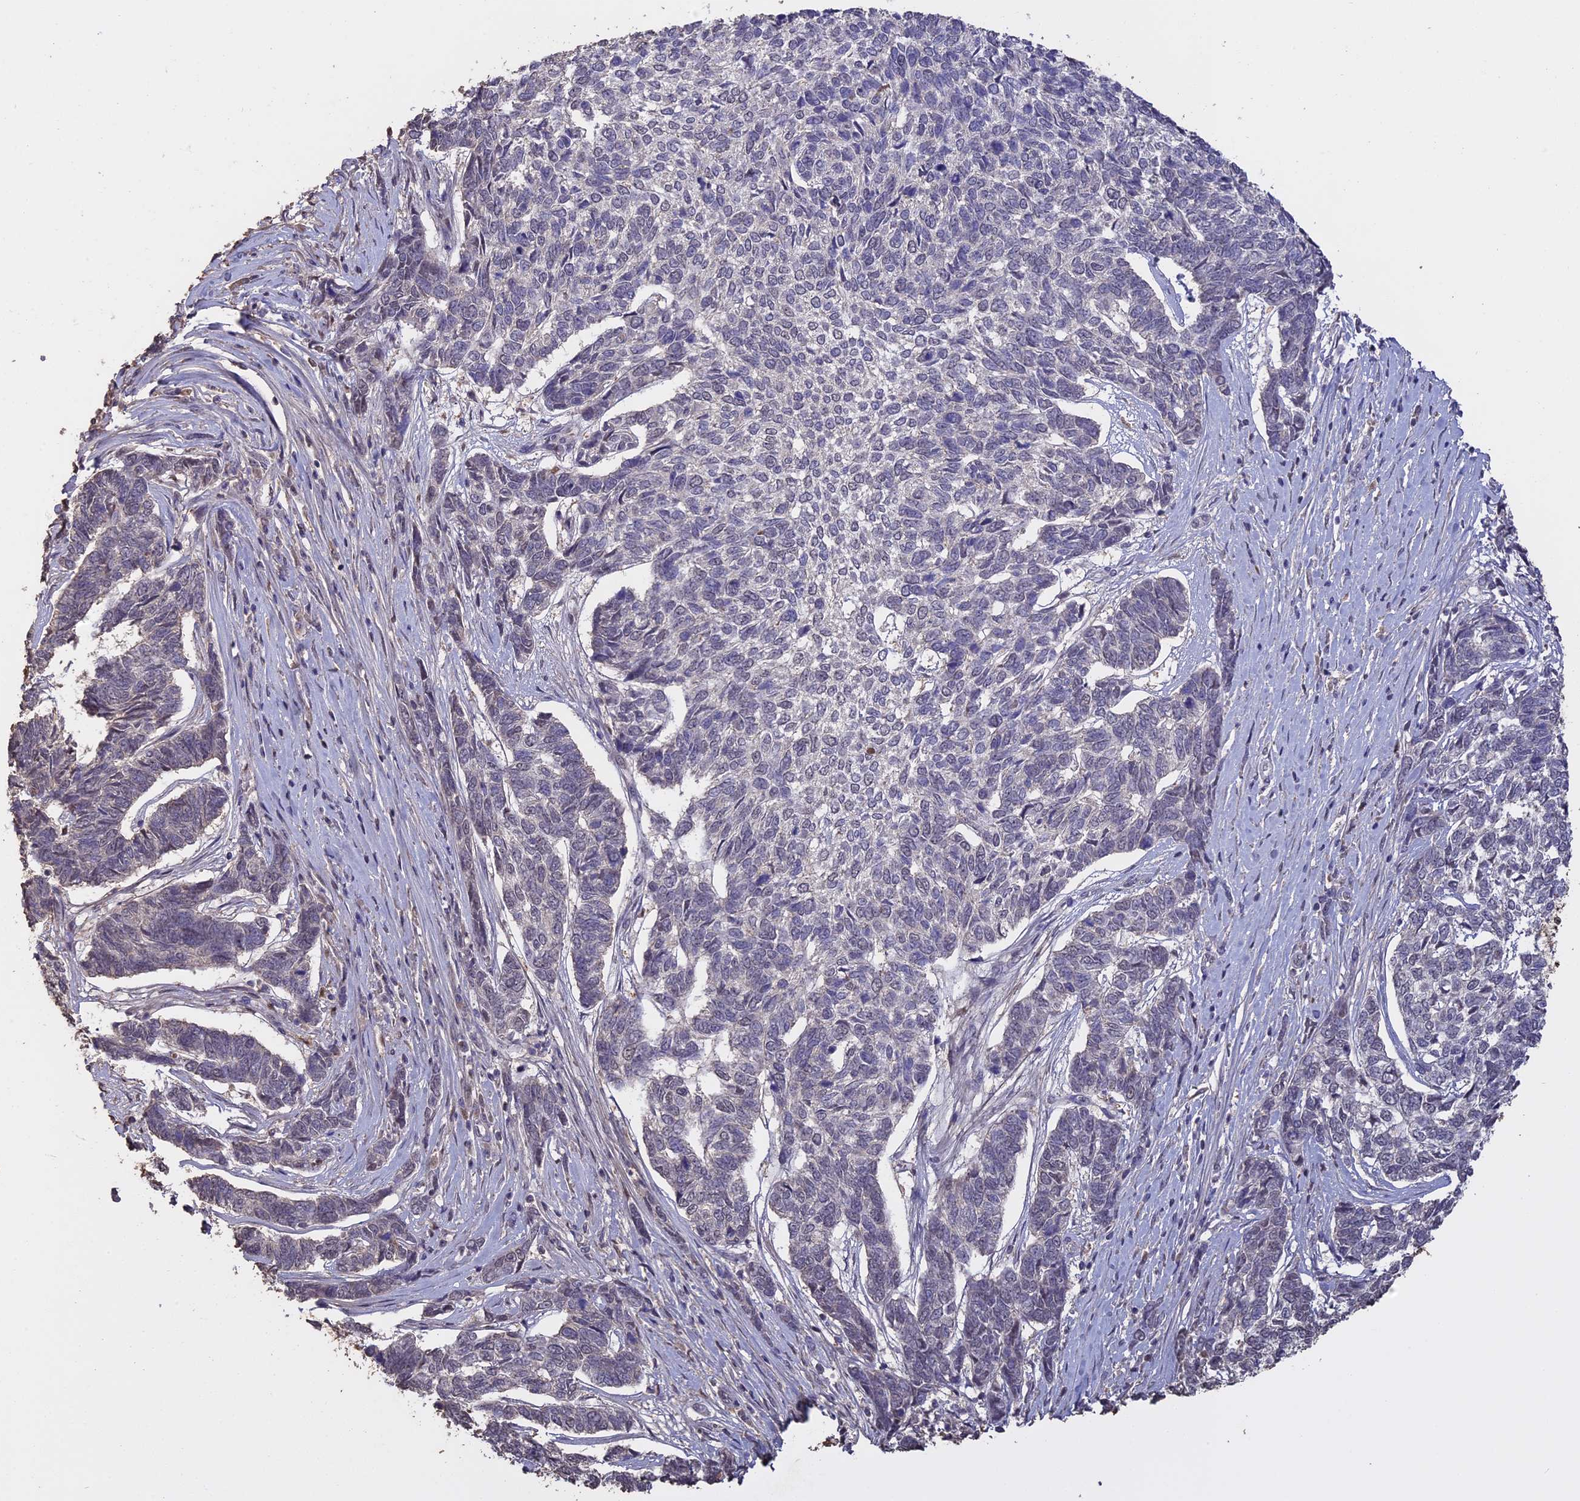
{"staining": {"intensity": "negative", "quantity": "none", "location": "none"}, "tissue": "skin cancer", "cell_type": "Tumor cells", "image_type": "cancer", "snomed": [{"axis": "morphology", "description": "Basal cell carcinoma"}, {"axis": "topography", "description": "Skin"}], "caption": "Immunohistochemical staining of human basal cell carcinoma (skin) reveals no significant staining in tumor cells.", "gene": "PSMC6", "patient": {"sex": "female", "age": 65}}